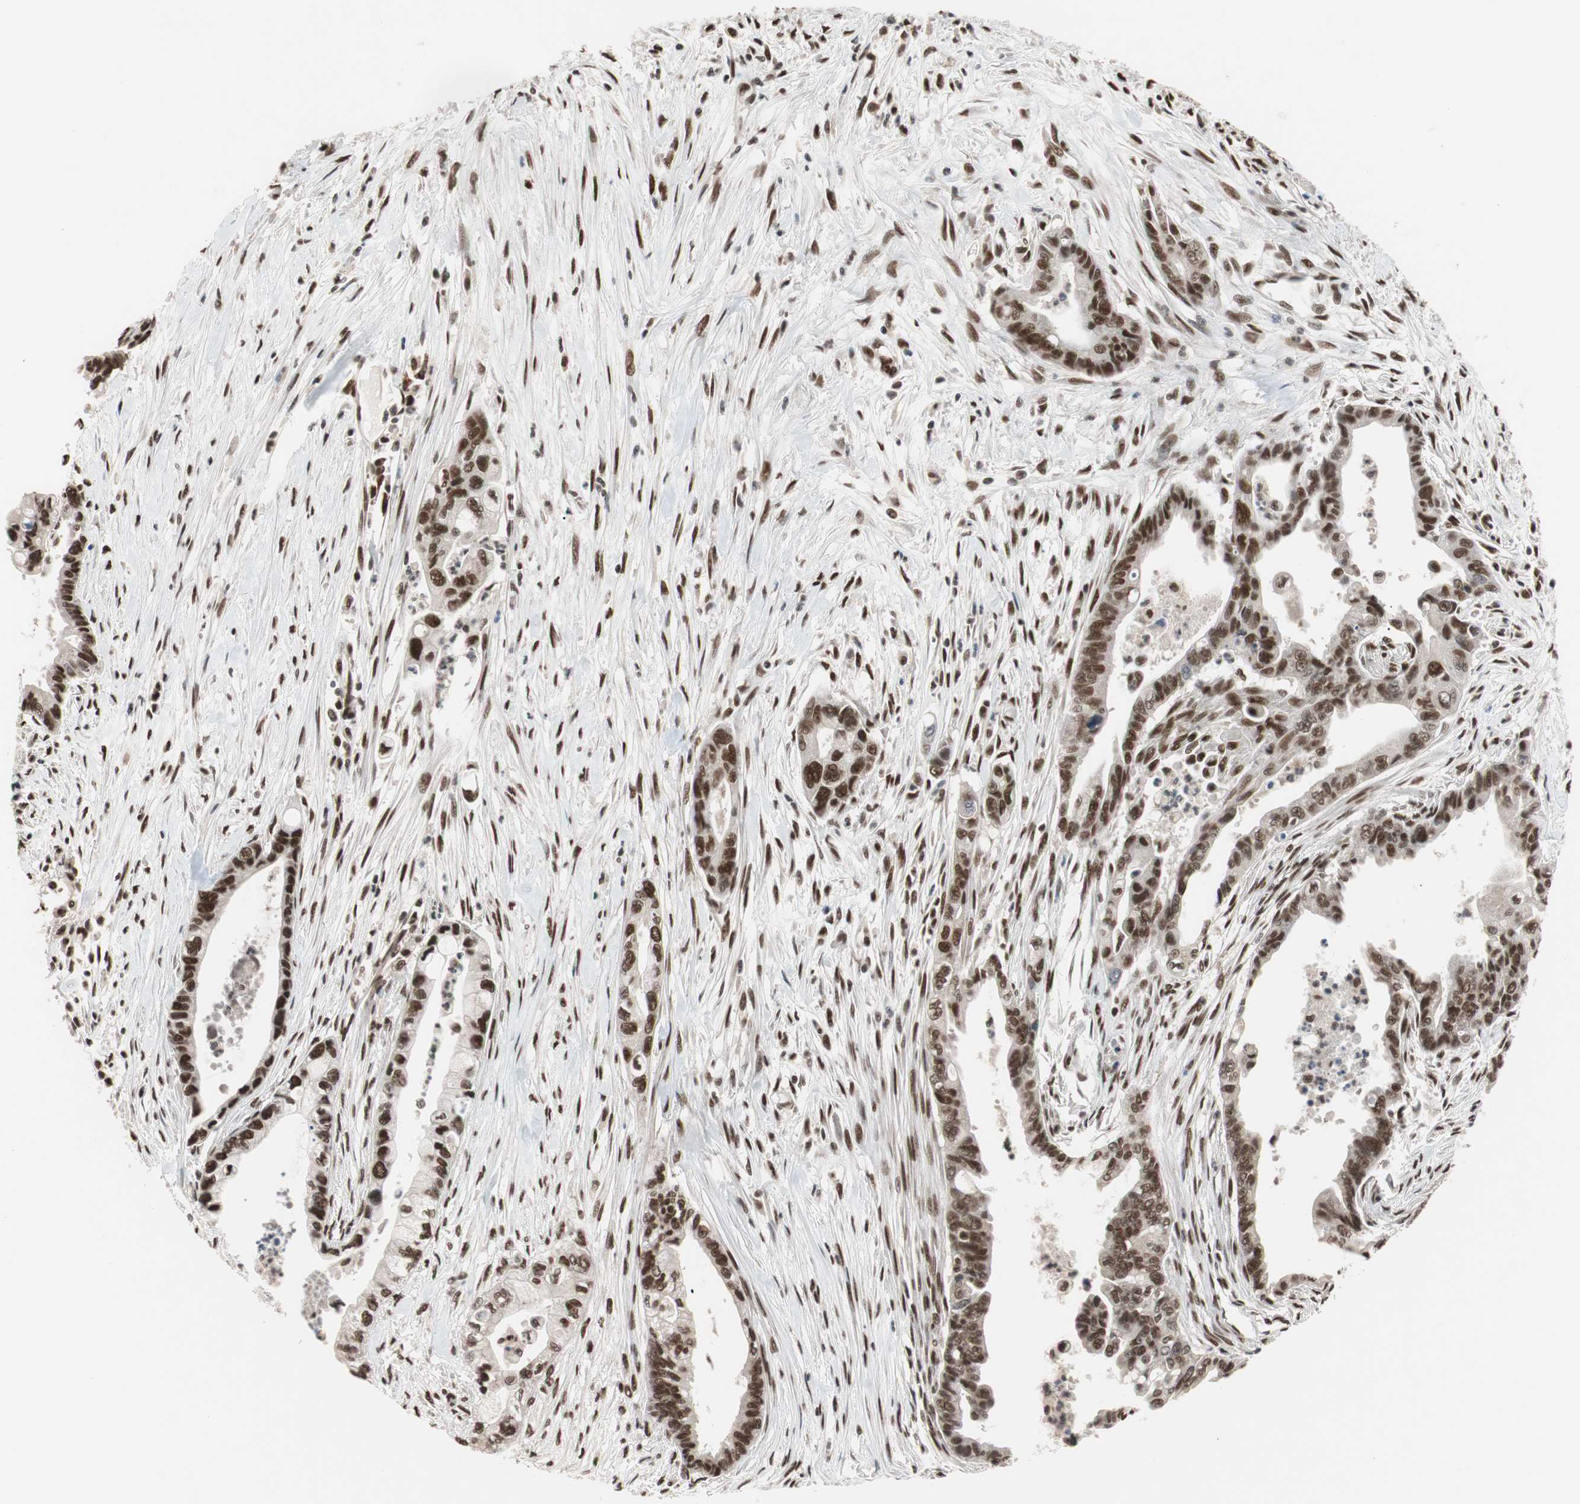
{"staining": {"intensity": "strong", "quantity": ">75%", "location": "nuclear"}, "tissue": "pancreatic cancer", "cell_type": "Tumor cells", "image_type": "cancer", "snomed": [{"axis": "morphology", "description": "Adenocarcinoma, NOS"}, {"axis": "topography", "description": "Pancreas"}], "caption": "Tumor cells display high levels of strong nuclear staining in about >75% of cells in adenocarcinoma (pancreatic).", "gene": "CHAMP1", "patient": {"sex": "male", "age": 70}}